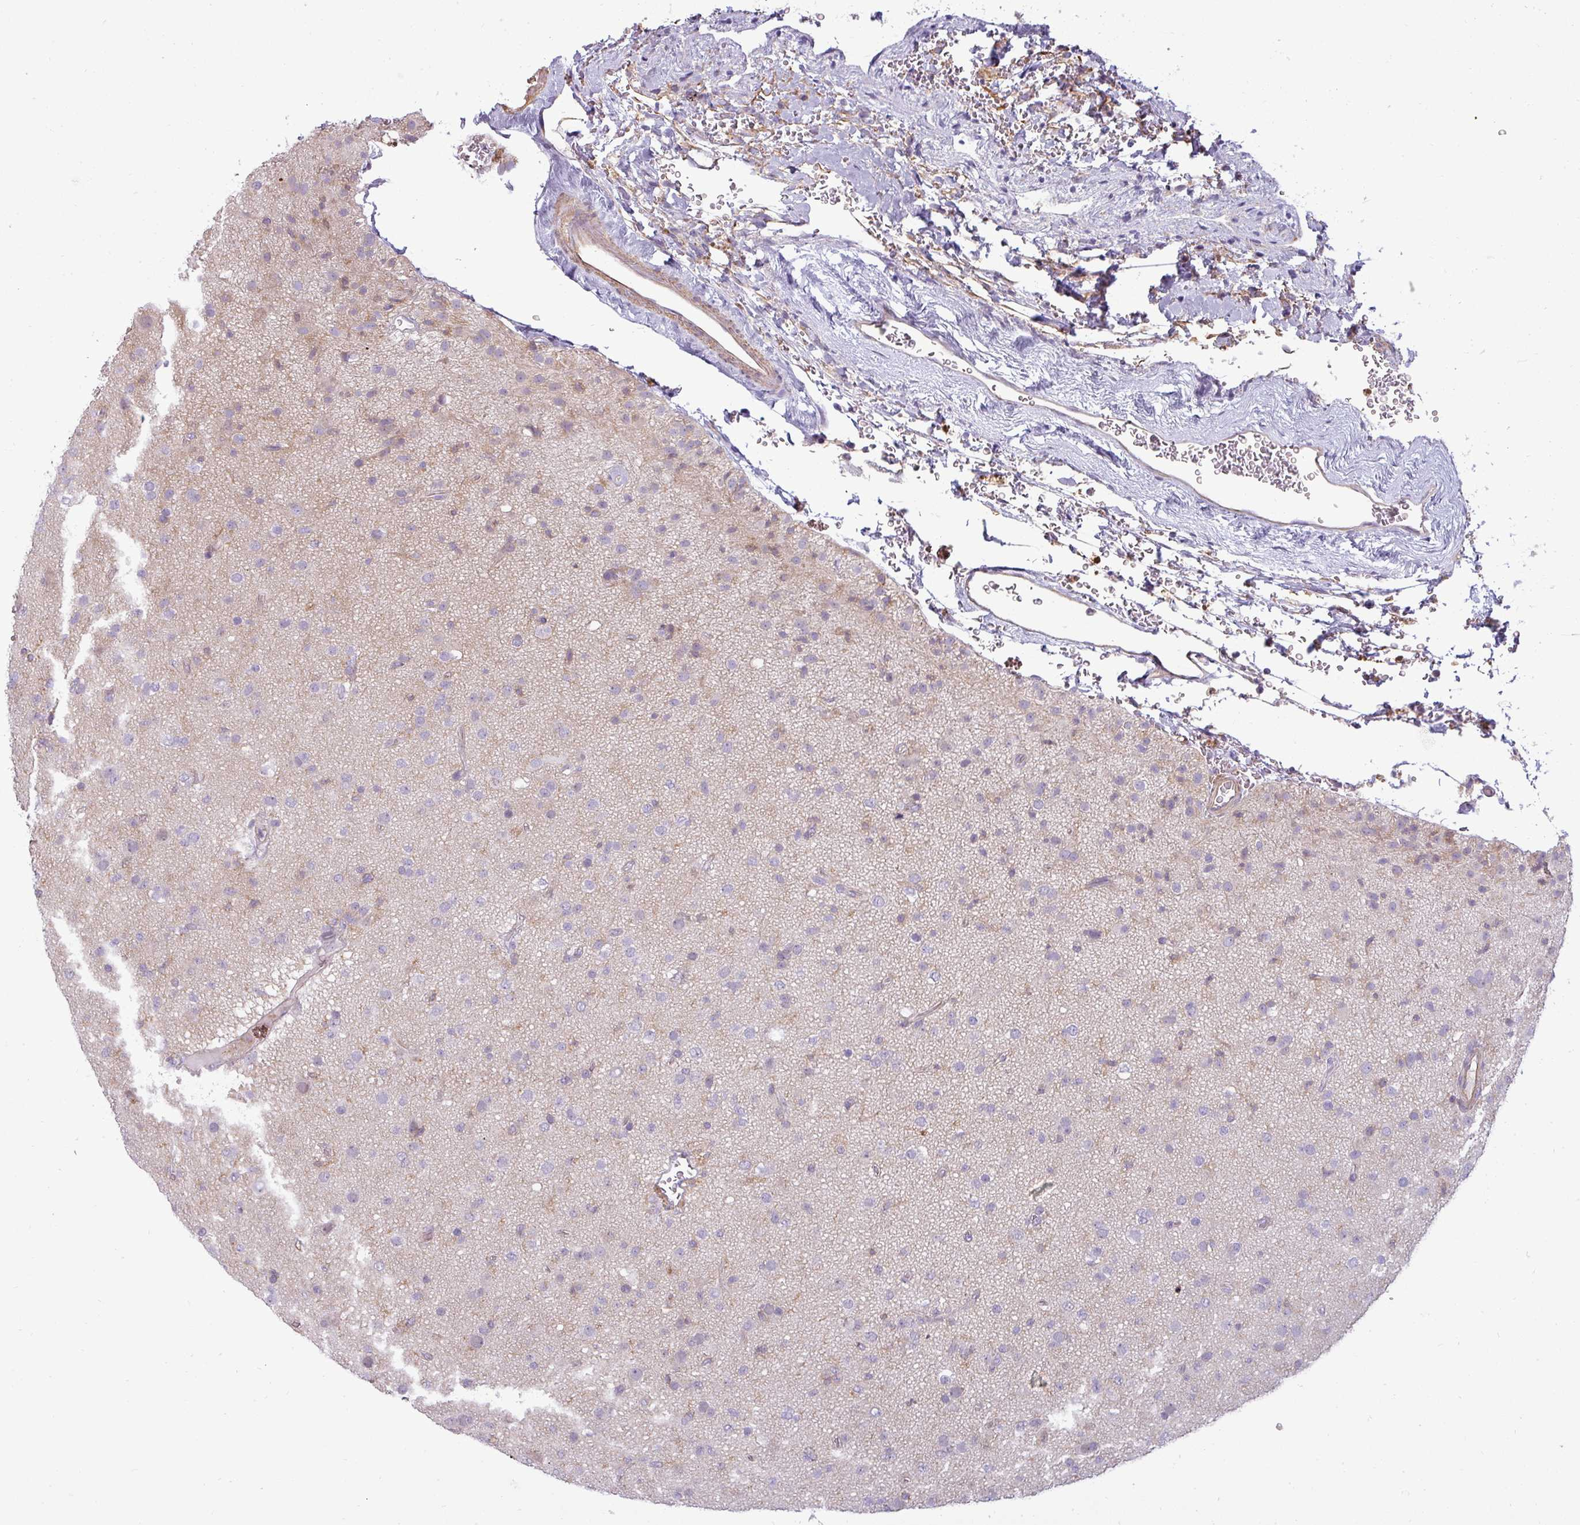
{"staining": {"intensity": "negative", "quantity": "none", "location": "none"}, "tissue": "glioma", "cell_type": "Tumor cells", "image_type": "cancer", "snomed": [{"axis": "morphology", "description": "Glioma, malignant, Low grade"}, {"axis": "topography", "description": "Brain"}], "caption": "Protein analysis of malignant glioma (low-grade) reveals no significant positivity in tumor cells.", "gene": "ZNF835", "patient": {"sex": "male", "age": 65}}